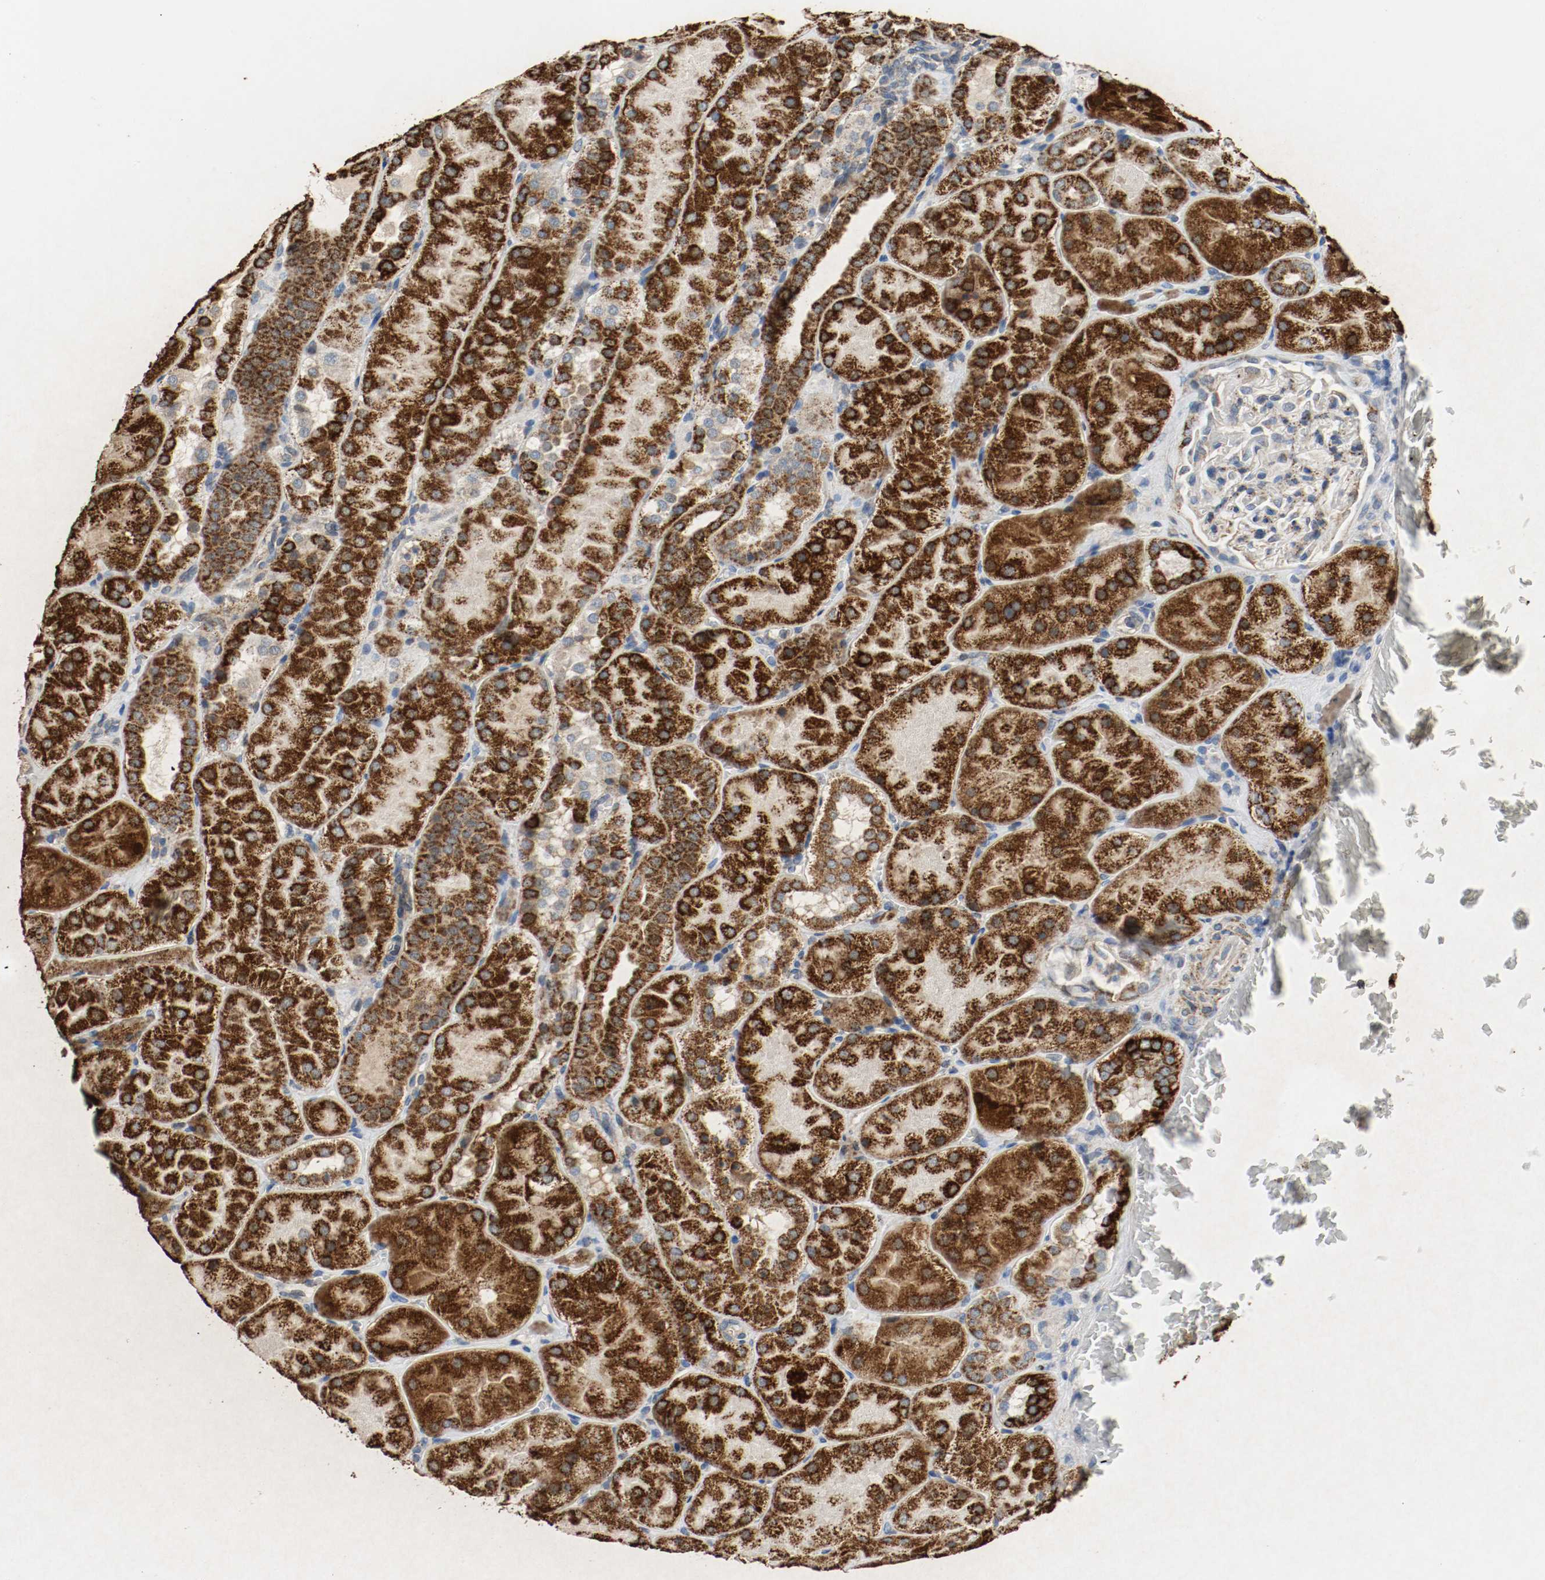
{"staining": {"intensity": "moderate", "quantity": "<25%", "location": "cytoplasmic/membranous"}, "tissue": "kidney", "cell_type": "Cells in glomeruli", "image_type": "normal", "snomed": [{"axis": "morphology", "description": "Normal tissue, NOS"}, {"axis": "topography", "description": "Kidney"}], "caption": "Immunohistochemical staining of normal kidney exhibits <25% levels of moderate cytoplasmic/membranous protein staining in about <25% of cells in glomeruli.", "gene": "ALDH4A1", "patient": {"sex": "male", "age": 28}}